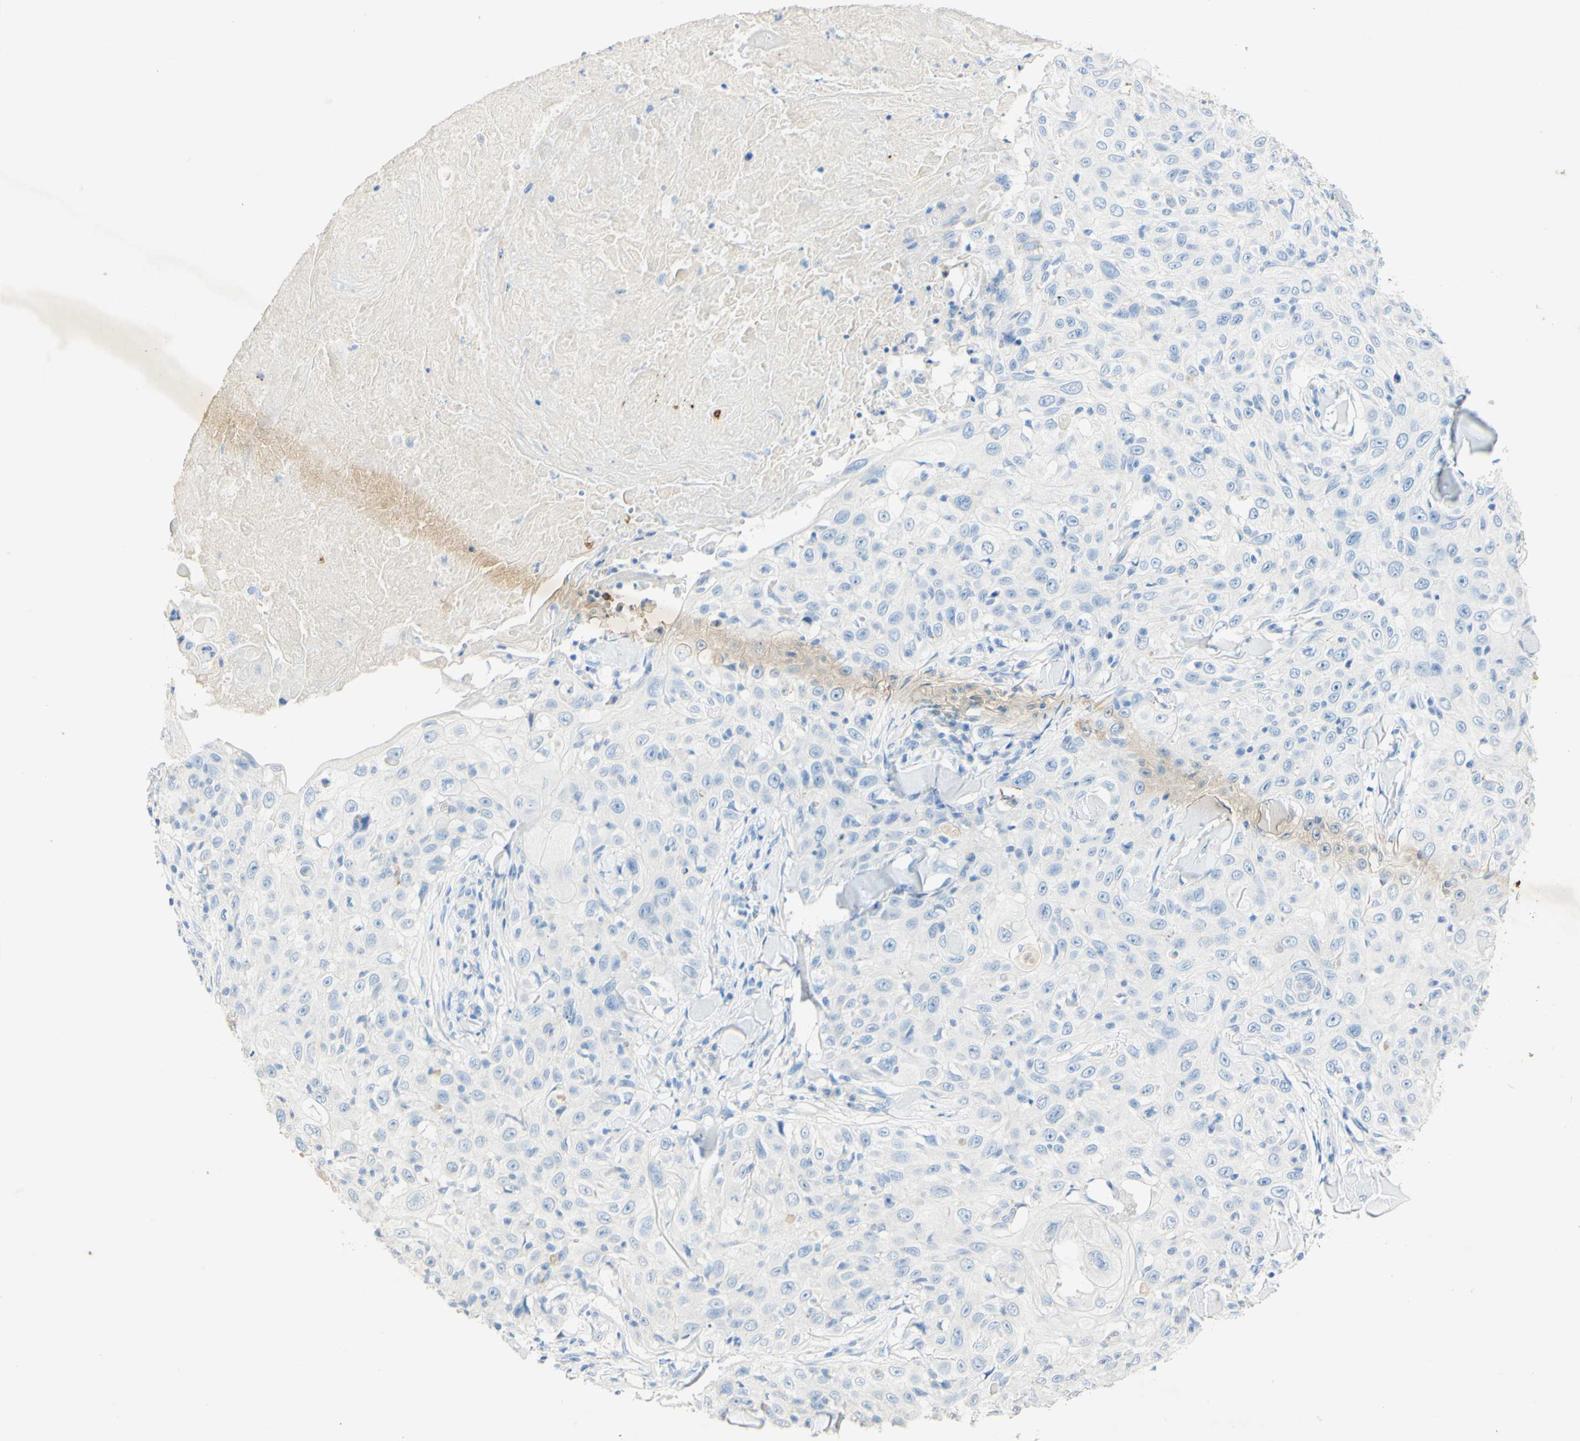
{"staining": {"intensity": "negative", "quantity": "none", "location": "none"}, "tissue": "skin cancer", "cell_type": "Tumor cells", "image_type": "cancer", "snomed": [{"axis": "morphology", "description": "Squamous cell carcinoma, NOS"}, {"axis": "topography", "description": "Skin"}], "caption": "This is a histopathology image of immunohistochemistry staining of skin squamous cell carcinoma, which shows no staining in tumor cells.", "gene": "PIGR", "patient": {"sex": "male", "age": 86}}